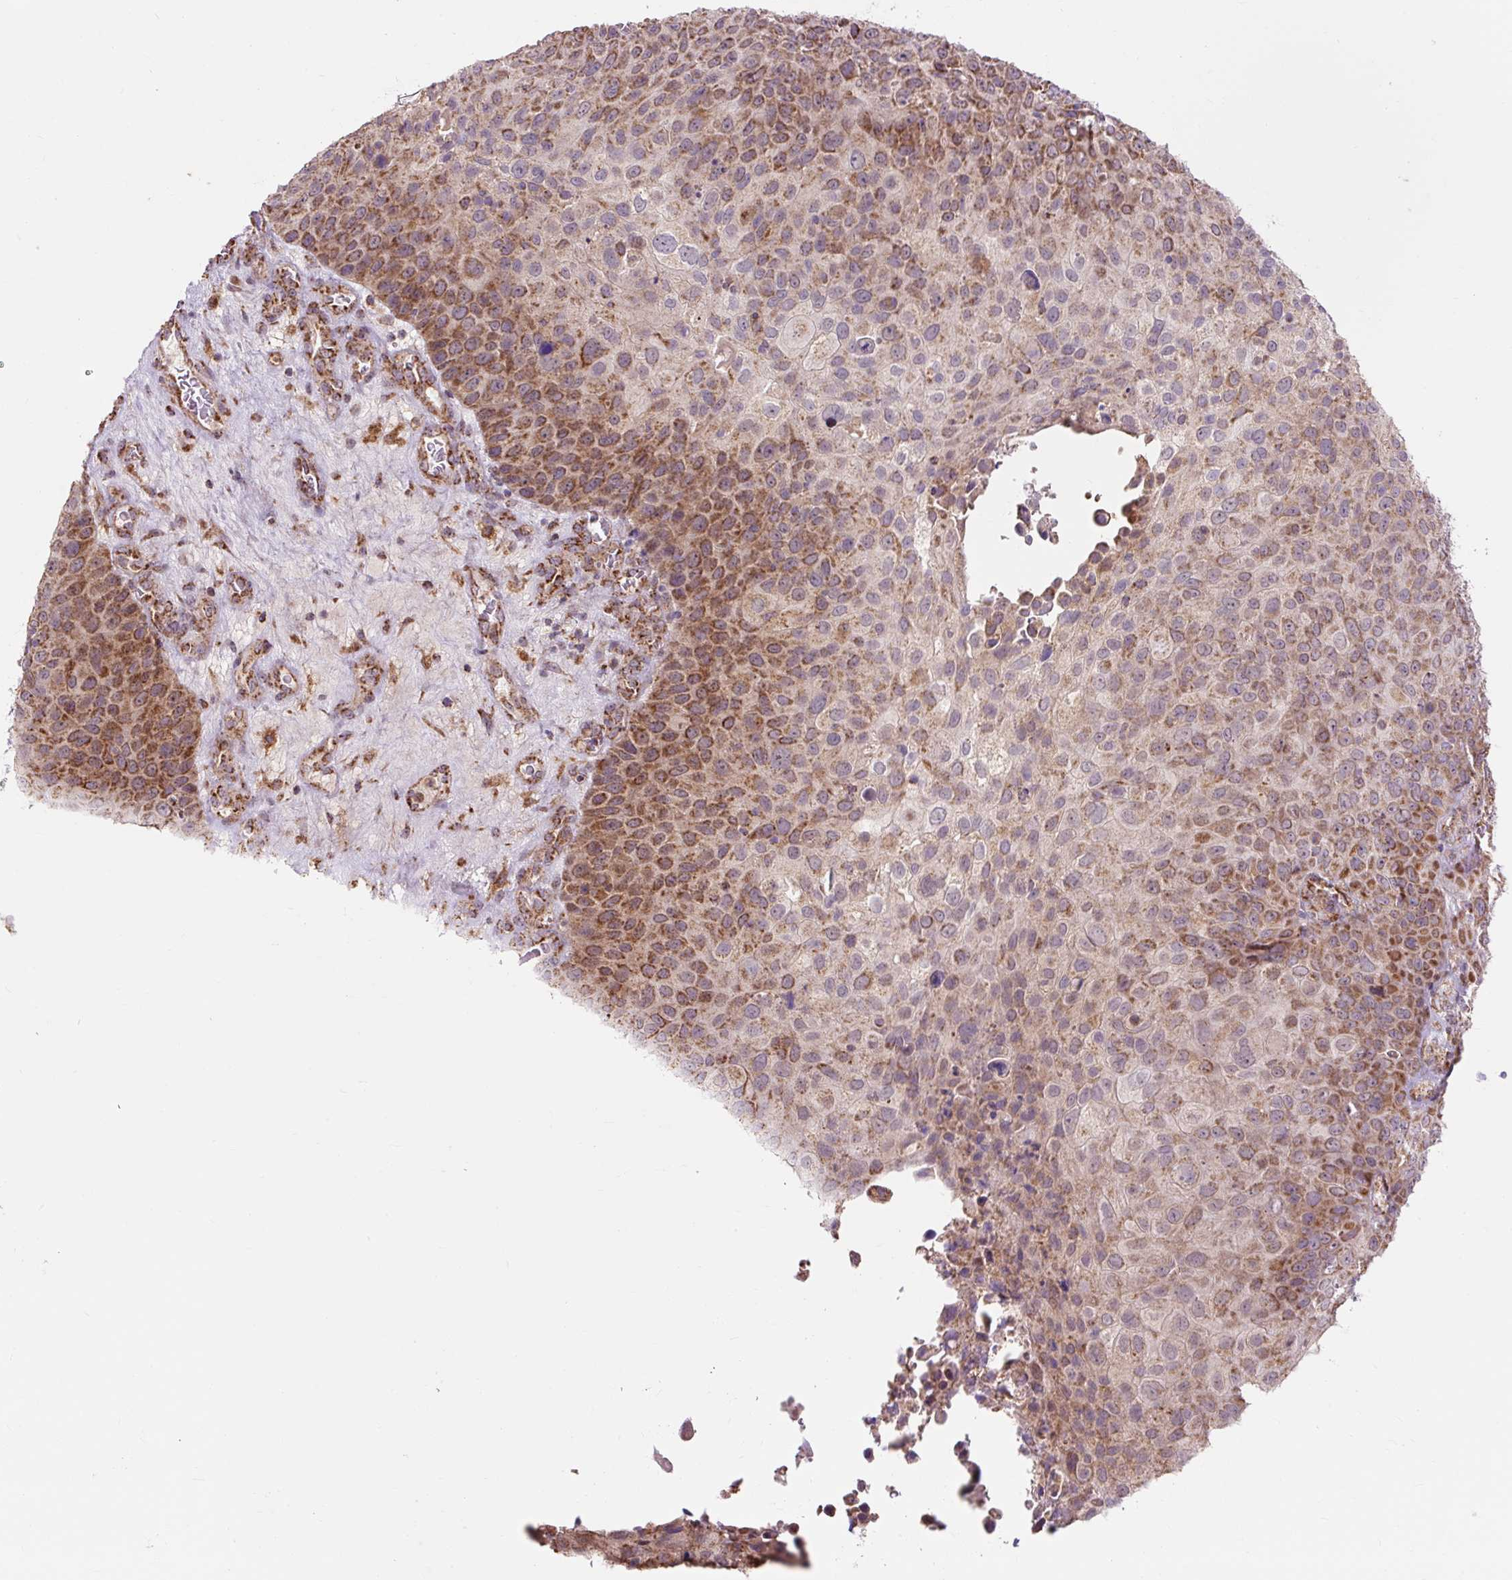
{"staining": {"intensity": "moderate", "quantity": ">75%", "location": "cytoplasmic/membranous"}, "tissue": "skin cancer", "cell_type": "Tumor cells", "image_type": "cancer", "snomed": [{"axis": "morphology", "description": "Squamous cell carcinoma, NOS"}, {"axis": "topography", "description": "Skin"}], "caption": "Skin cancer (squamous cell carcinoma) was stained to show a protein in brown. There is medium levels of moderate cytoplasmic/membranous positivity in approximately >75% of tumor cells. (IHC, brightfield microscopy, high magnification).", "gene": "TRIAP1", "patient": {"sex": "male", "age": 87}}